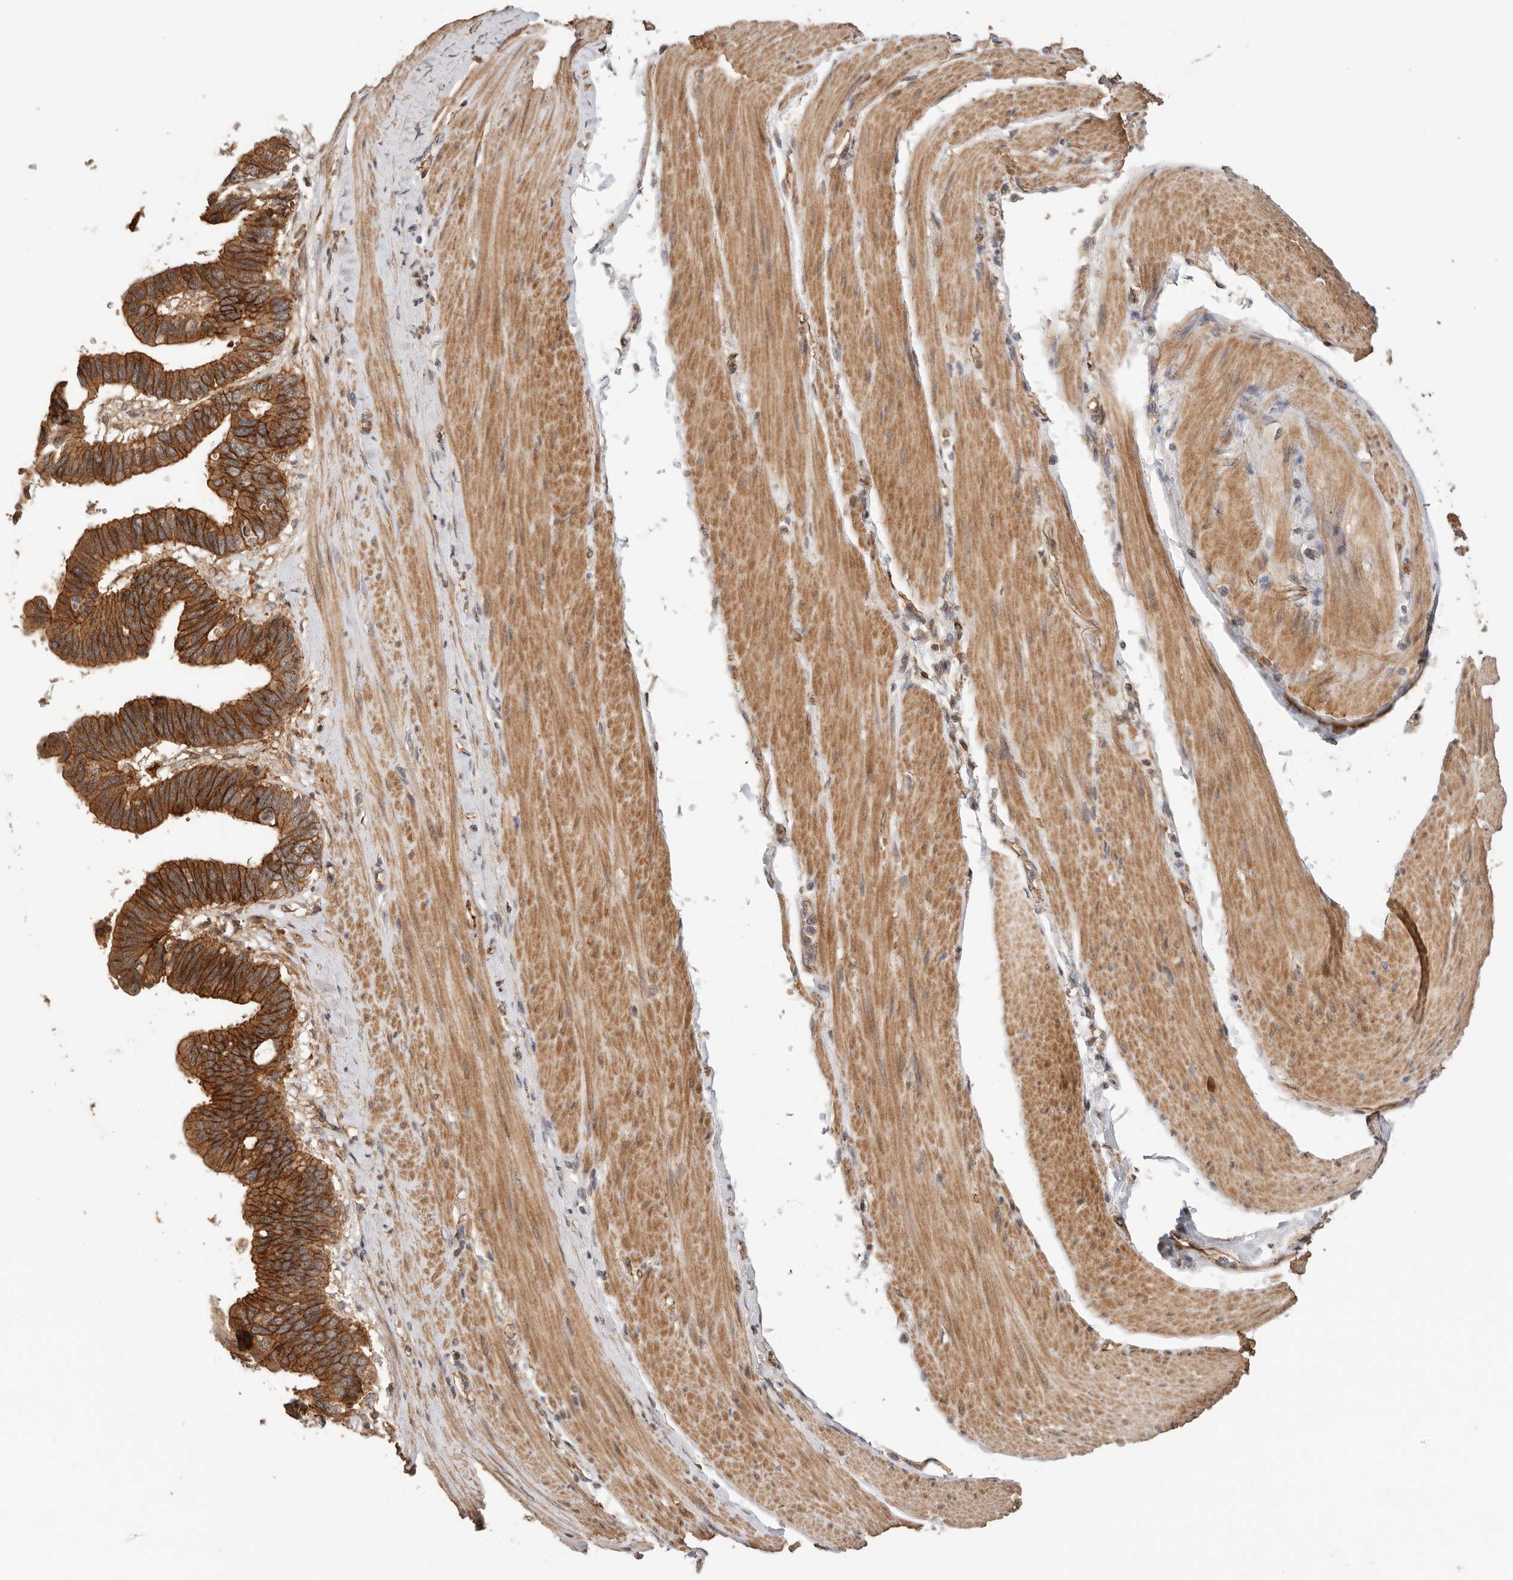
{"staining": {"intensity": "strong", "quantity": ">75%", "location": "cytoplasmic/membranous"}, "tissue": "pancreatic cancer", "cell_type": "Tumor cells", "image_type": "cancer", "snomed": [{"axis": "morphology", "description": "Adenocarcinoma, NOS"}, {"axis": "topography", "description": "Pancreas"}], "caption": "Pancreatic cancer tissue displays strong cytoplasmic/membranous positivity in about >75% of tumor cells (DAB IHC with brightfield microscopy, high magnification).", "gene": "AFDN", "patient": {"sex": "female", "age": 56}}